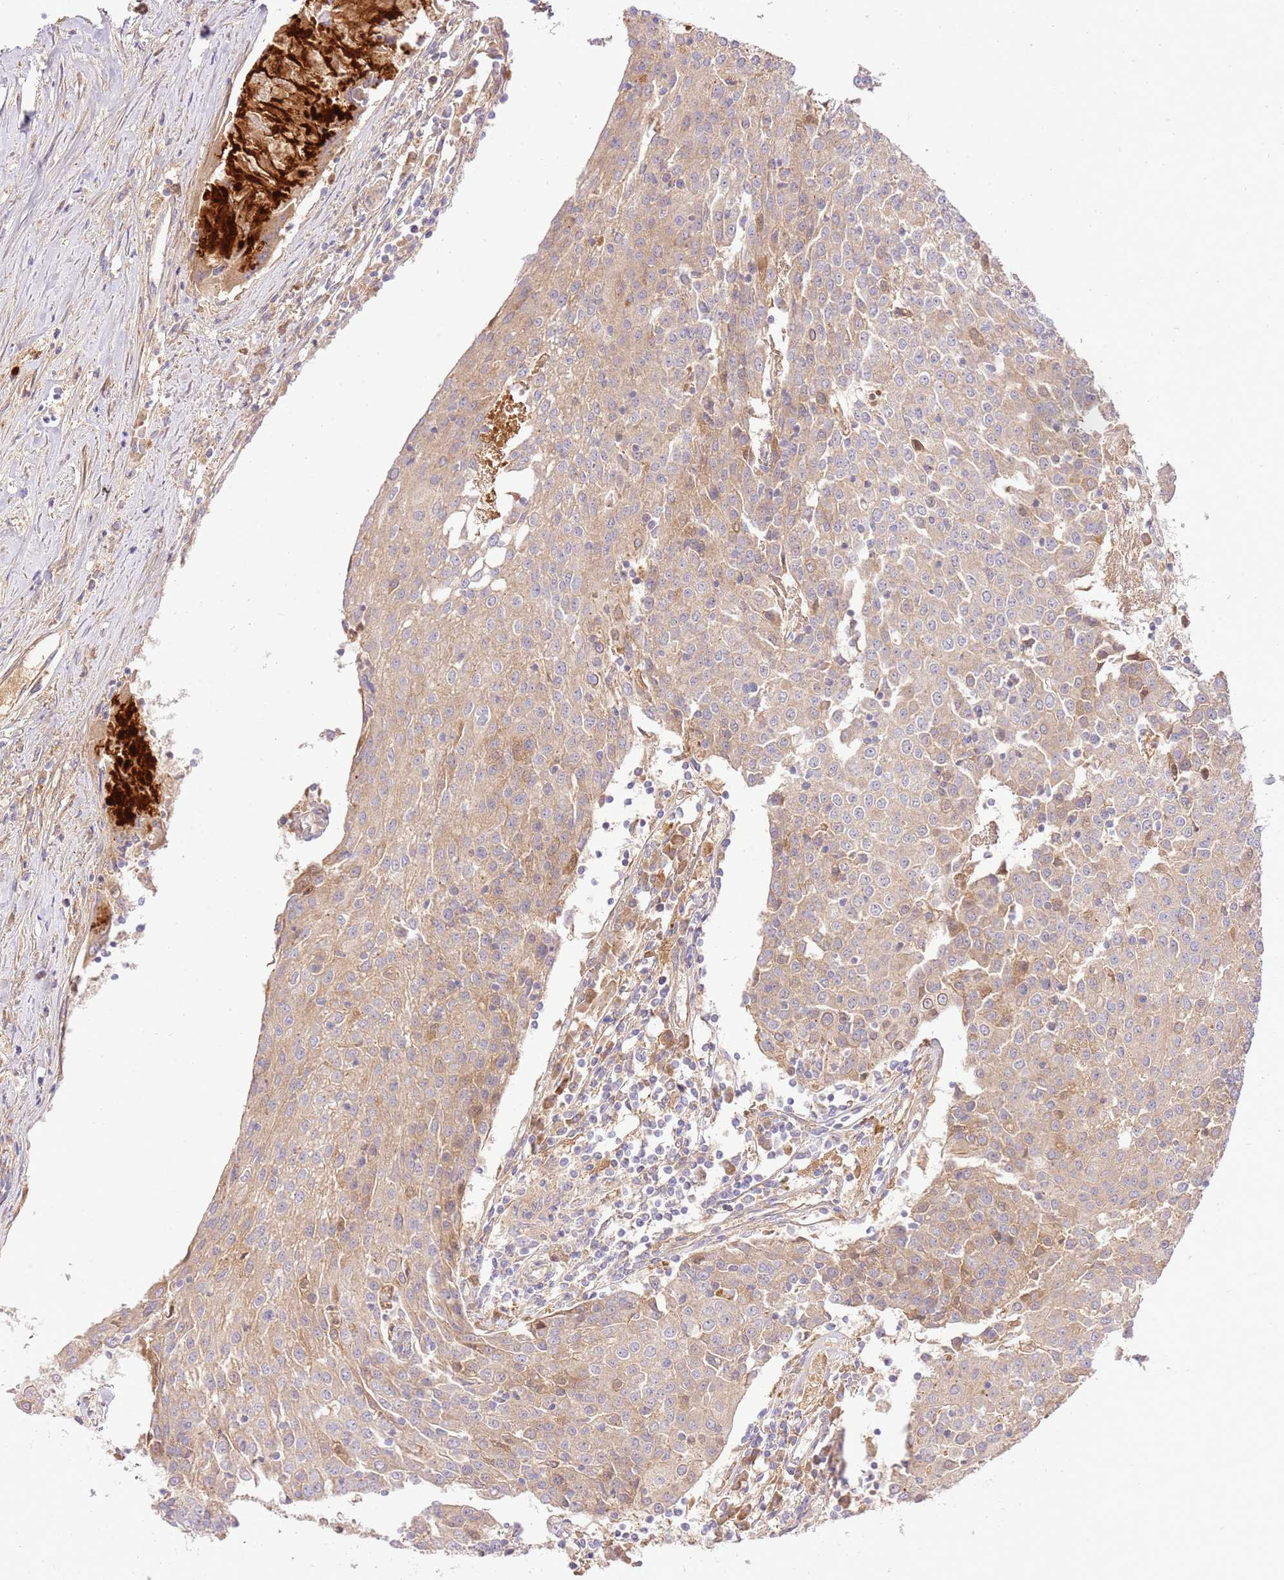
{"staining": {"intensity": "weak", "quantity": "25%-75%", "location": "cytoplasmic/membranous"}, "tissue": "urothelial cancer", "cell_type": "Tumor cells", "image_type": "cancer", "snomed": [{"axis": "morphology", "description": "Urothelial carcinoma, High grade"}, {"axis": "topography", "description": "Urinary bladder"}], "caption": "Protein staining of high-grade urothelial carcinoma tissue reveals weak cytoplasmic/membranous expression in about 25%-75% of tumor cells. Ihc stains the protein in brown and the nuclei are stained blue.", "gene": "C8G", "patient": {"sex": "female", "age": 85}}